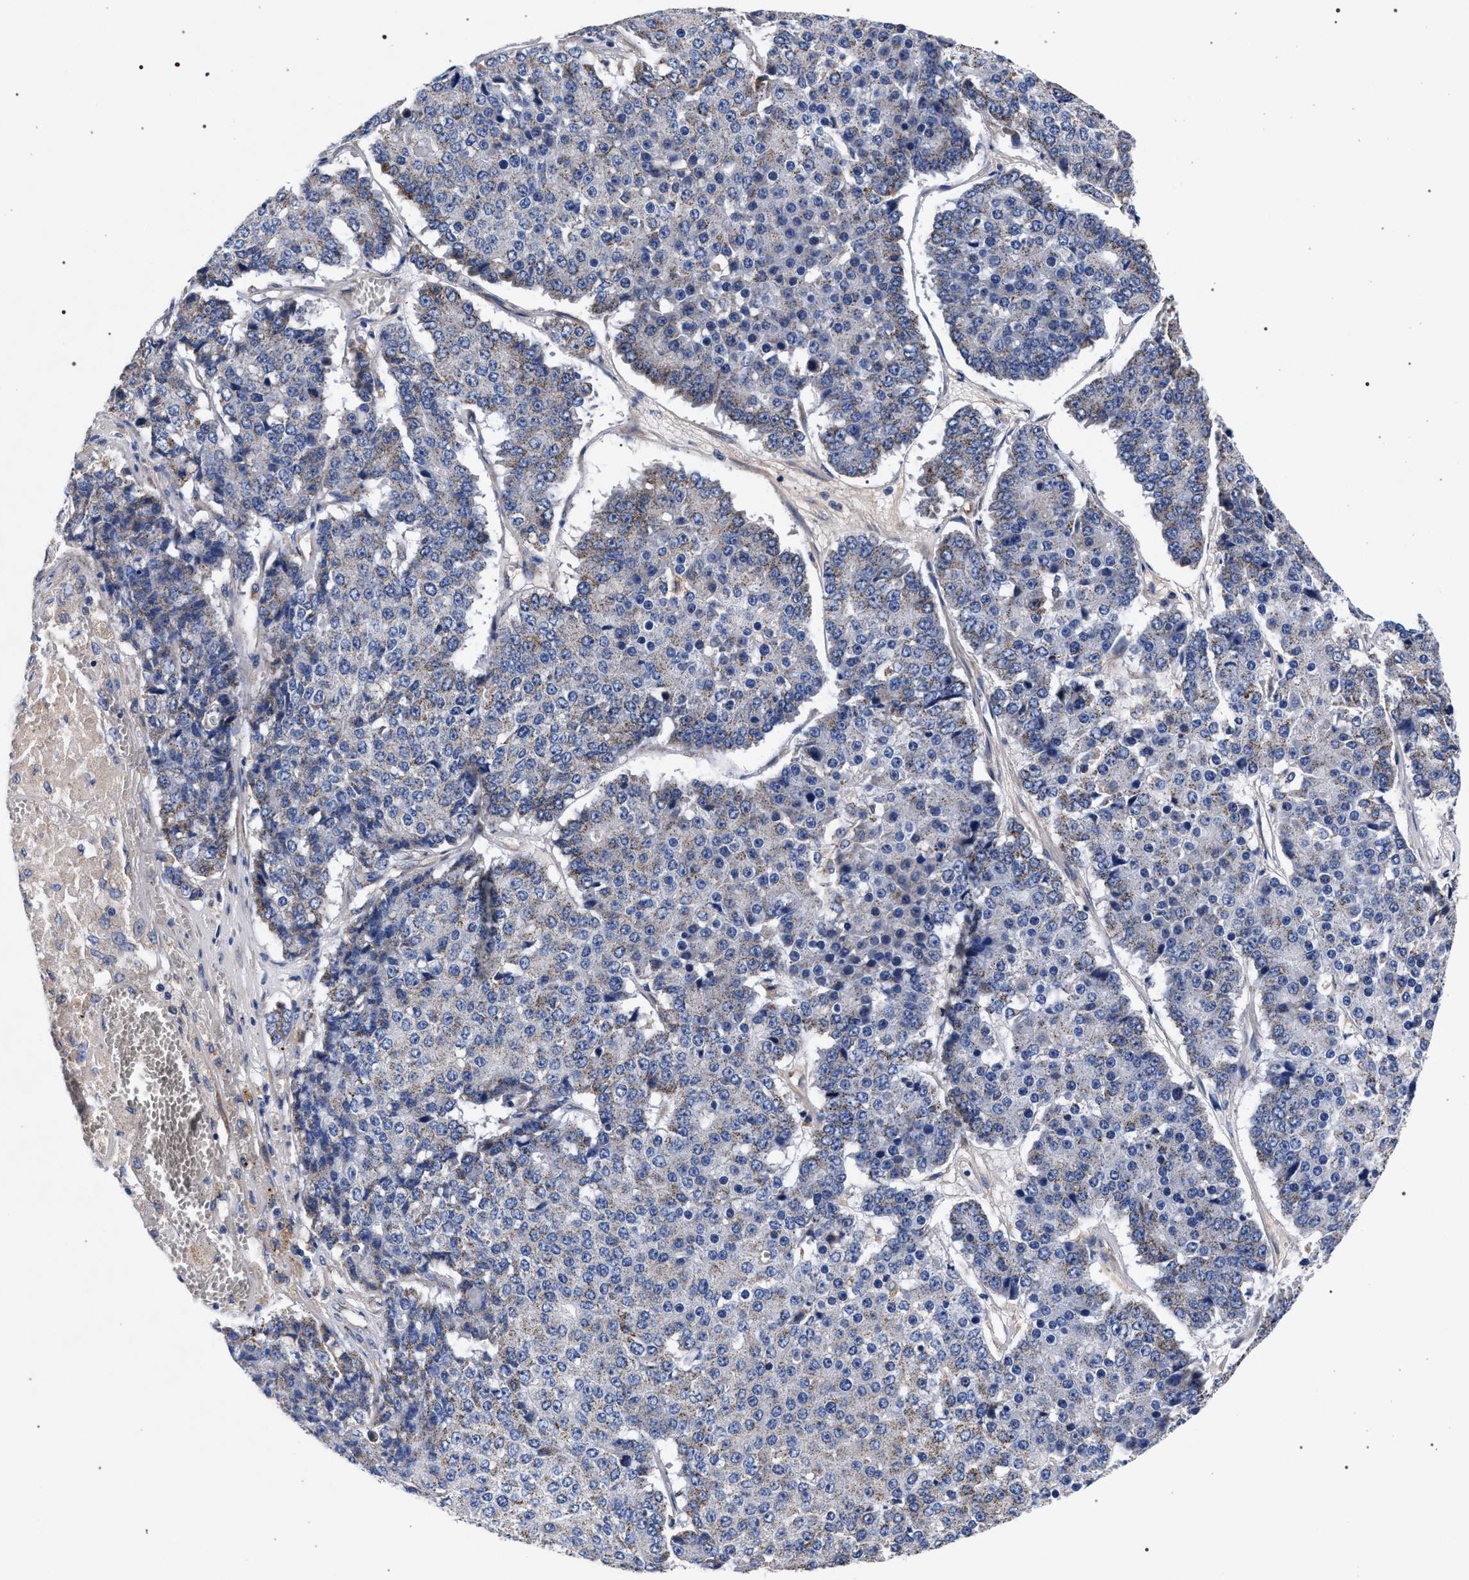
{"staining": {"intensity": "weak", "quantity": "<25%", "location": "cytoplasmic/membranous"}, "tissue": "pancreatic cancer", "cell_type": "Tumor cells", "image_type": "cancer", "snomed": [{"axis": "morphology", "description": "Adenocarcinoma, NOS"}, {"axis": "topography", "description": "Pancreas"}], "caption": "Immunohistochemistry (IHC) photomicrograph of pancreatic adenocarcinoma stained for a protein (brown), which reveals no positivity in tumor cells. (DAB (3,3'-diaminobenzidine) immunohistochemistry (IHC) visualized using brightfield microscopy, high magnification).", "gene": "ACOX1", "patient": {"sex": "male", "age": 50}}